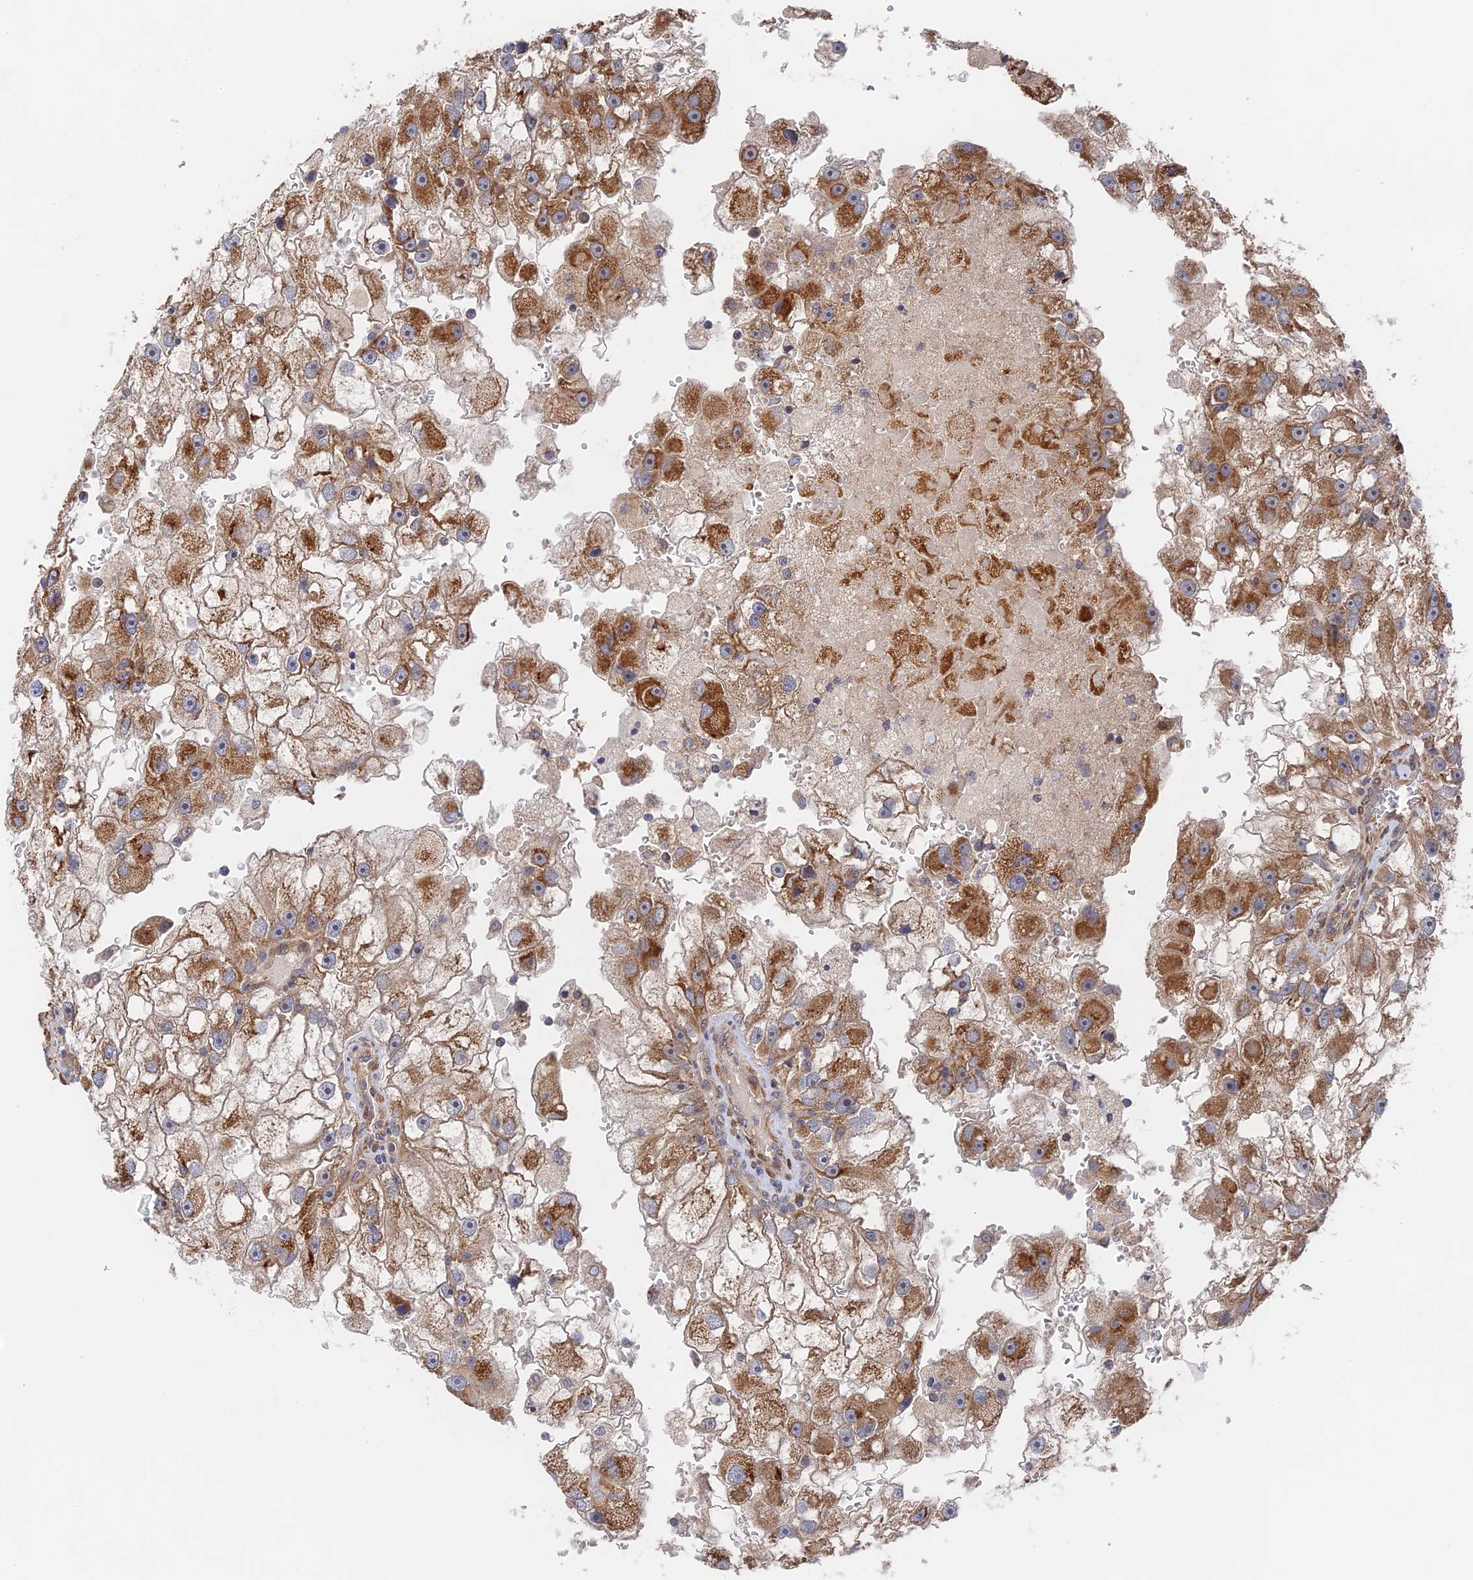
{"staining": {"intensity": "strong", "quantity": "25%-75%", "location": "cytoplasmic/membranous"}, "tissue": "renal cancer", "cell_type": "Tumor cells", "image_type": "cancer", "snomed": [{"axis": "morphology", "description": "Adenocarcinoma, NOS"}, {"axis": "topography", "description": "Kidney"}], "caption": "Immunohistochemistry image of renal cancer stained for a protein (brown), which exhibits high levels of strong cytoplasmic/membranous expression in about 25%-75% of tumor cells.", "gene": "ZNF320", "patient": {"sex": "male", "age": 63}}